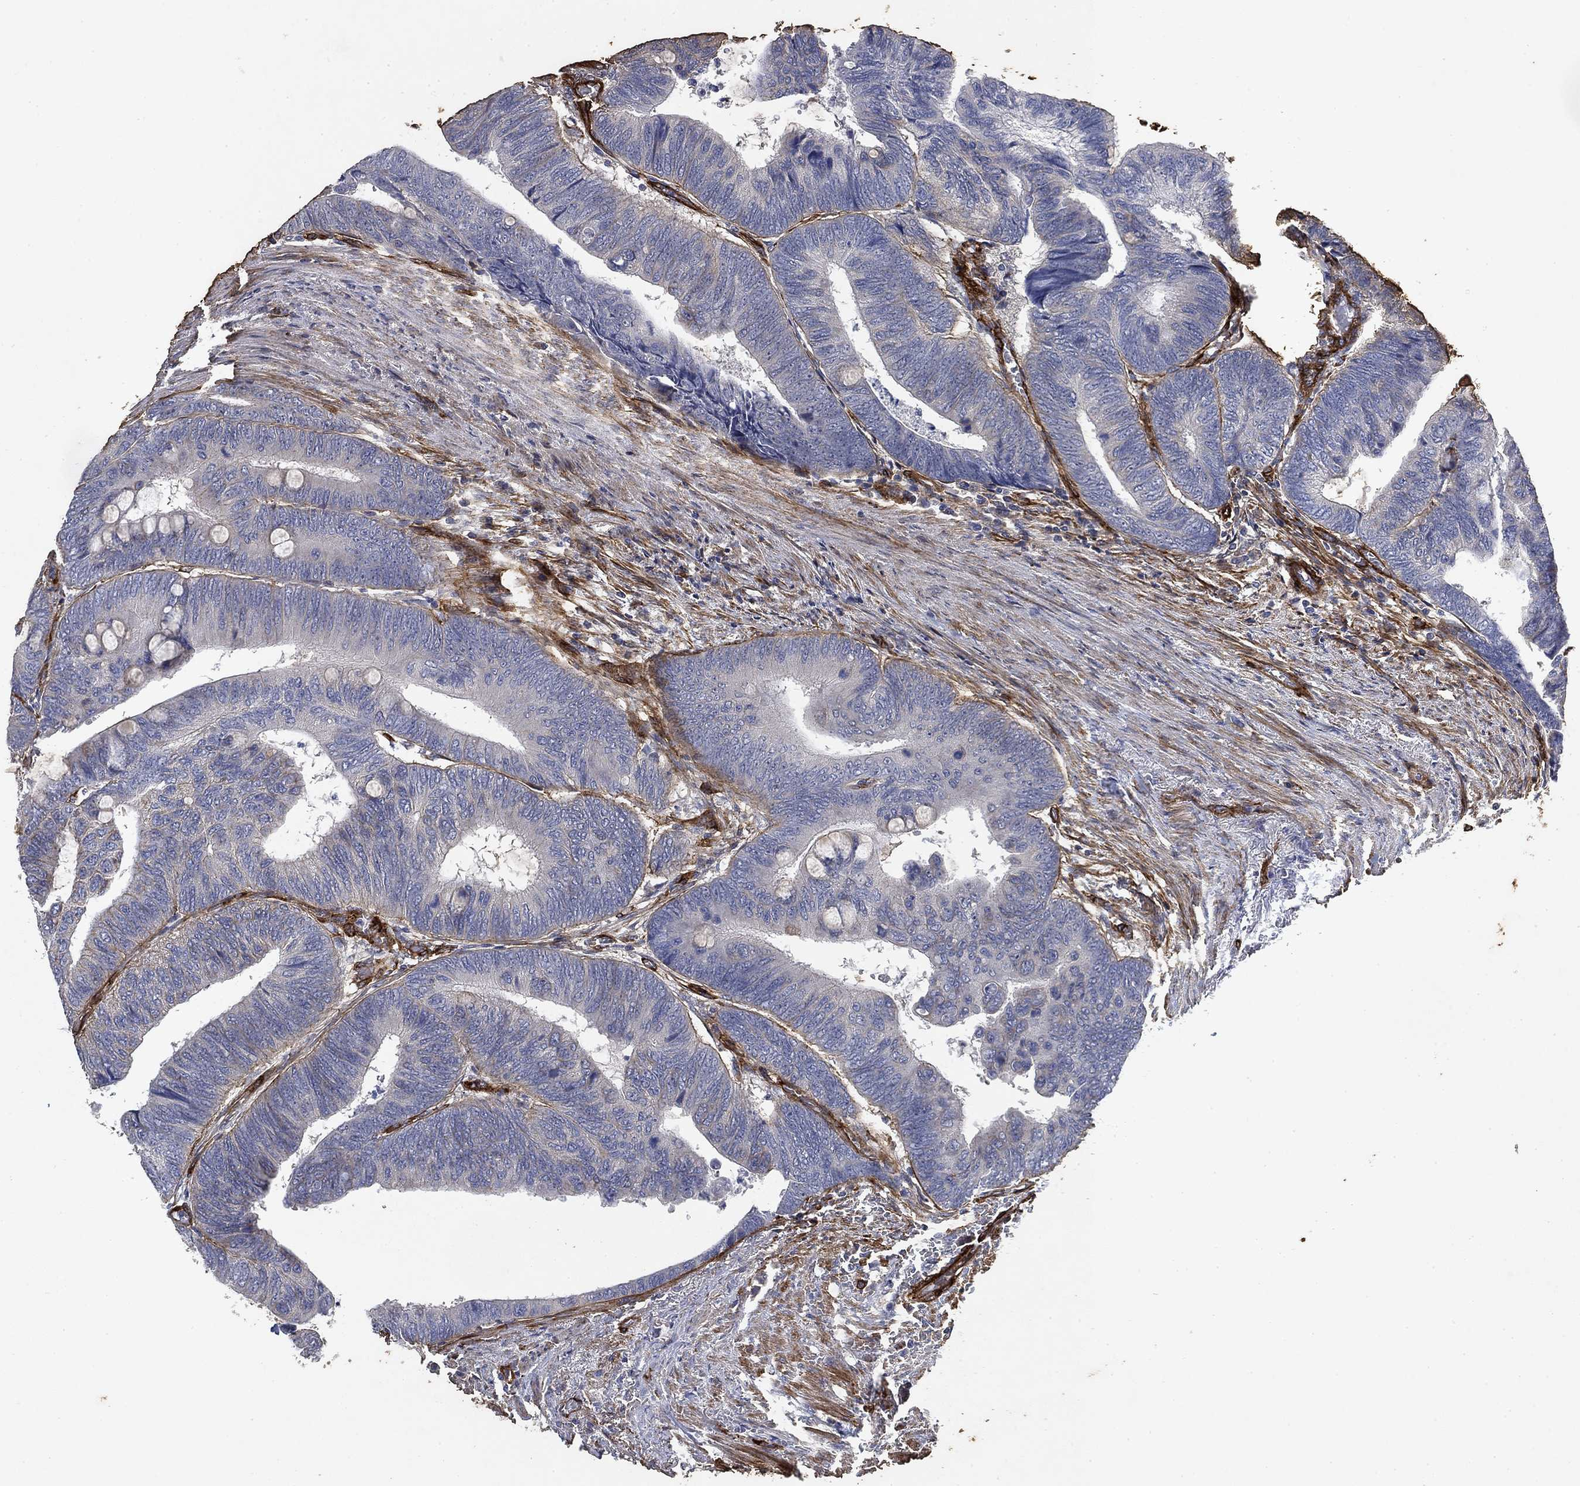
{"staining": {"intensity": "negative", "quantity": "none", "location": "none"}, "tissue": "colorectal cancer", "cell_type": "Tumor cells", "image_type": "cancer", "snomed": [{"axis": "morphology", "description": "Normal tissue, NOS"}, {"axis": "morphology", "description": "Adenocarcinoma, NOS"}, {"axis": "topography", "description": "Rectum"}, {"axis": "topography", "description": "Peripheral nerve tissue"}], "caption": "Immunohistochemistry image of colorectal cancer stained for a protein (brown), which demonstrates no staining in tumor cells. The staining is performed using DAB (3,3'-diaminobenzidine) brown chromogen with nuclei counter-stained in using hematoxylin.", "gene": "COL4A2", "patient": {"sex": "male", "age": 92}}